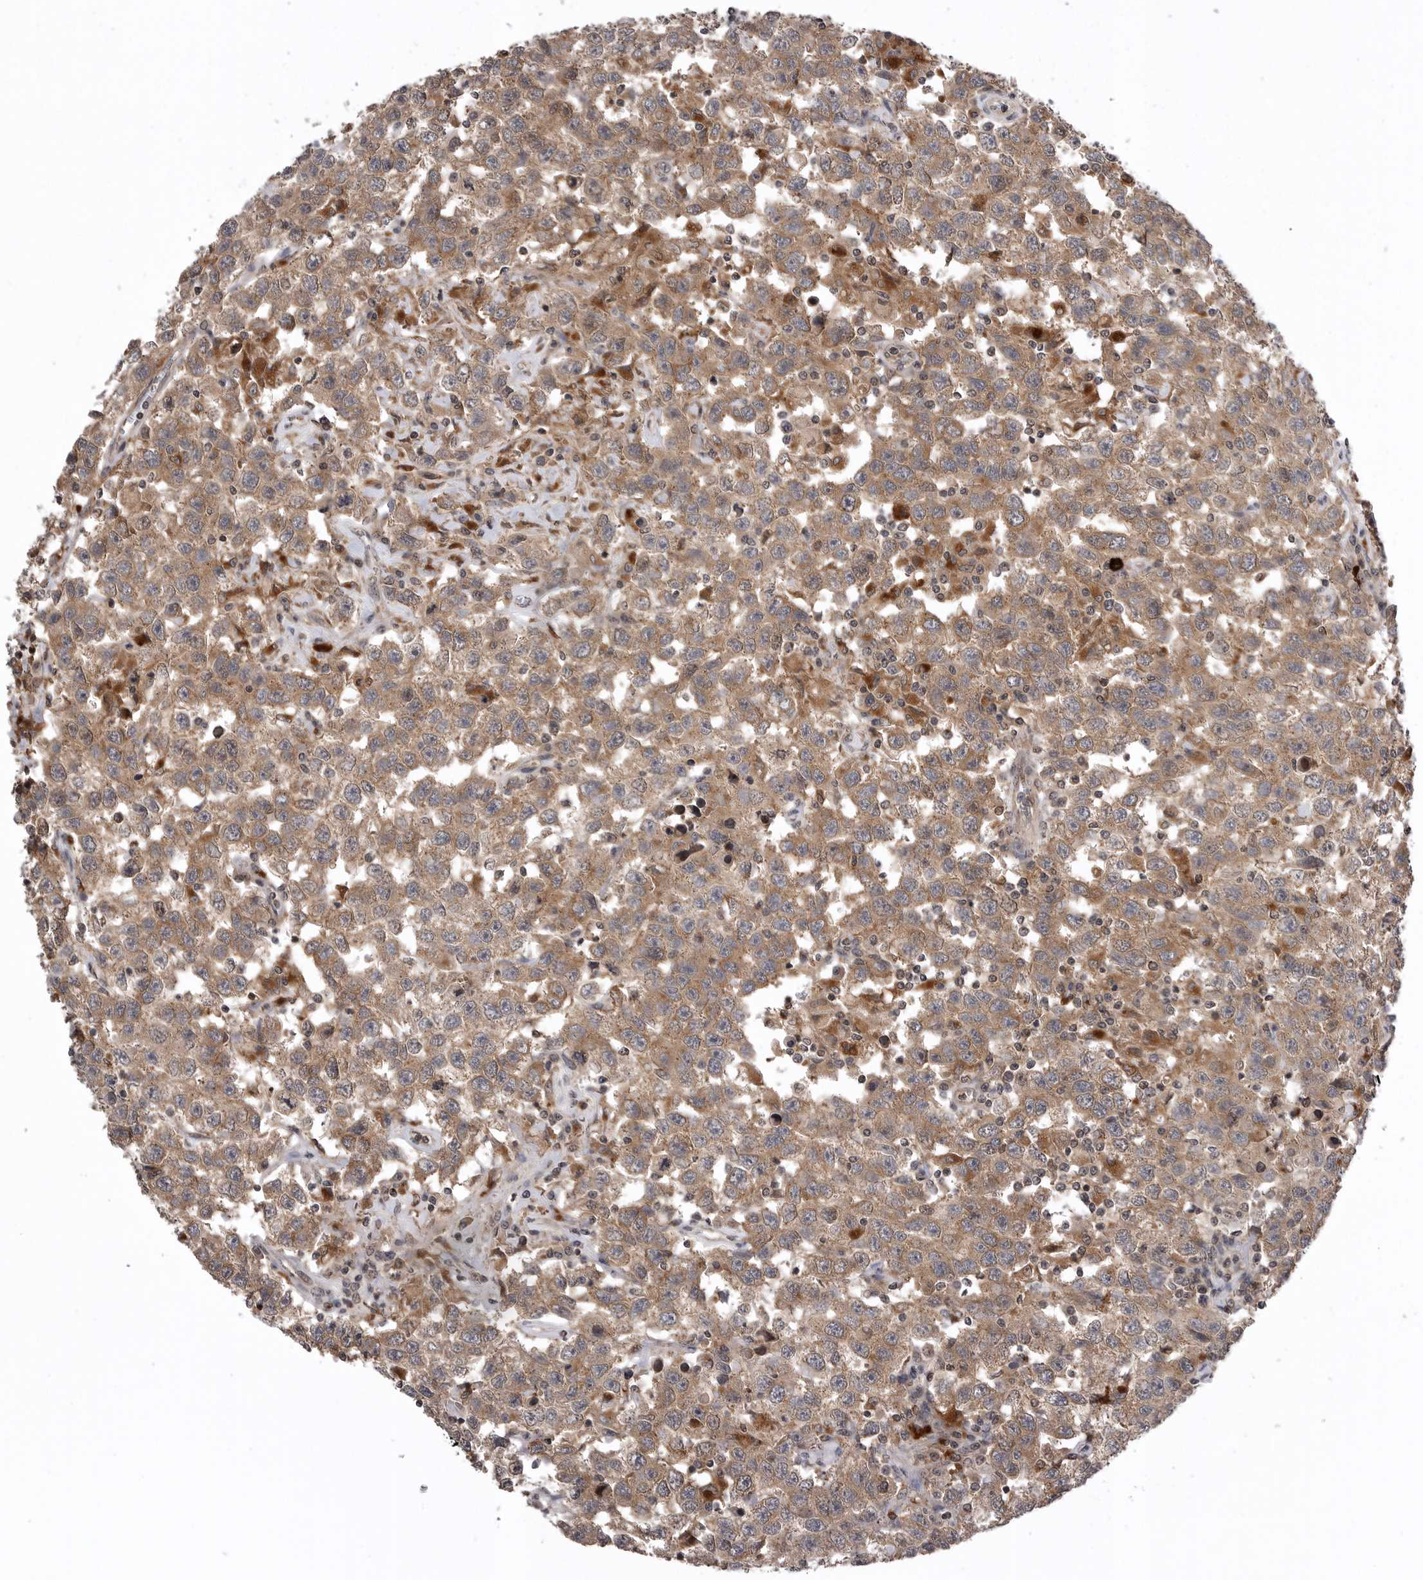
{"staining": {"intensity": "moderate", "quantity": ">75%", "location": "cytoplasmic/membranous"}, "tissue": "testis cancer", "cell_type": "Tumor cells", "image_type": "cancer", "snomed": [{"axis": "morphology", "description": "Seminoma, NOS"}, {"axis": "topography", "description": "Testis"}], "caption": "IHC (DAB (3,3'-diaminobenzidine)) staining of seminoma (testis) reveals moderate cytoplasmic/membranous protein staining in approximately >75% of tumor cells. (Stains: DAB in brown, nuclei in blue, Microscopy: brightfield microscopy at high magnification).", "gene": "AOAH", "patient": {"sex": "male", "age": 41}}